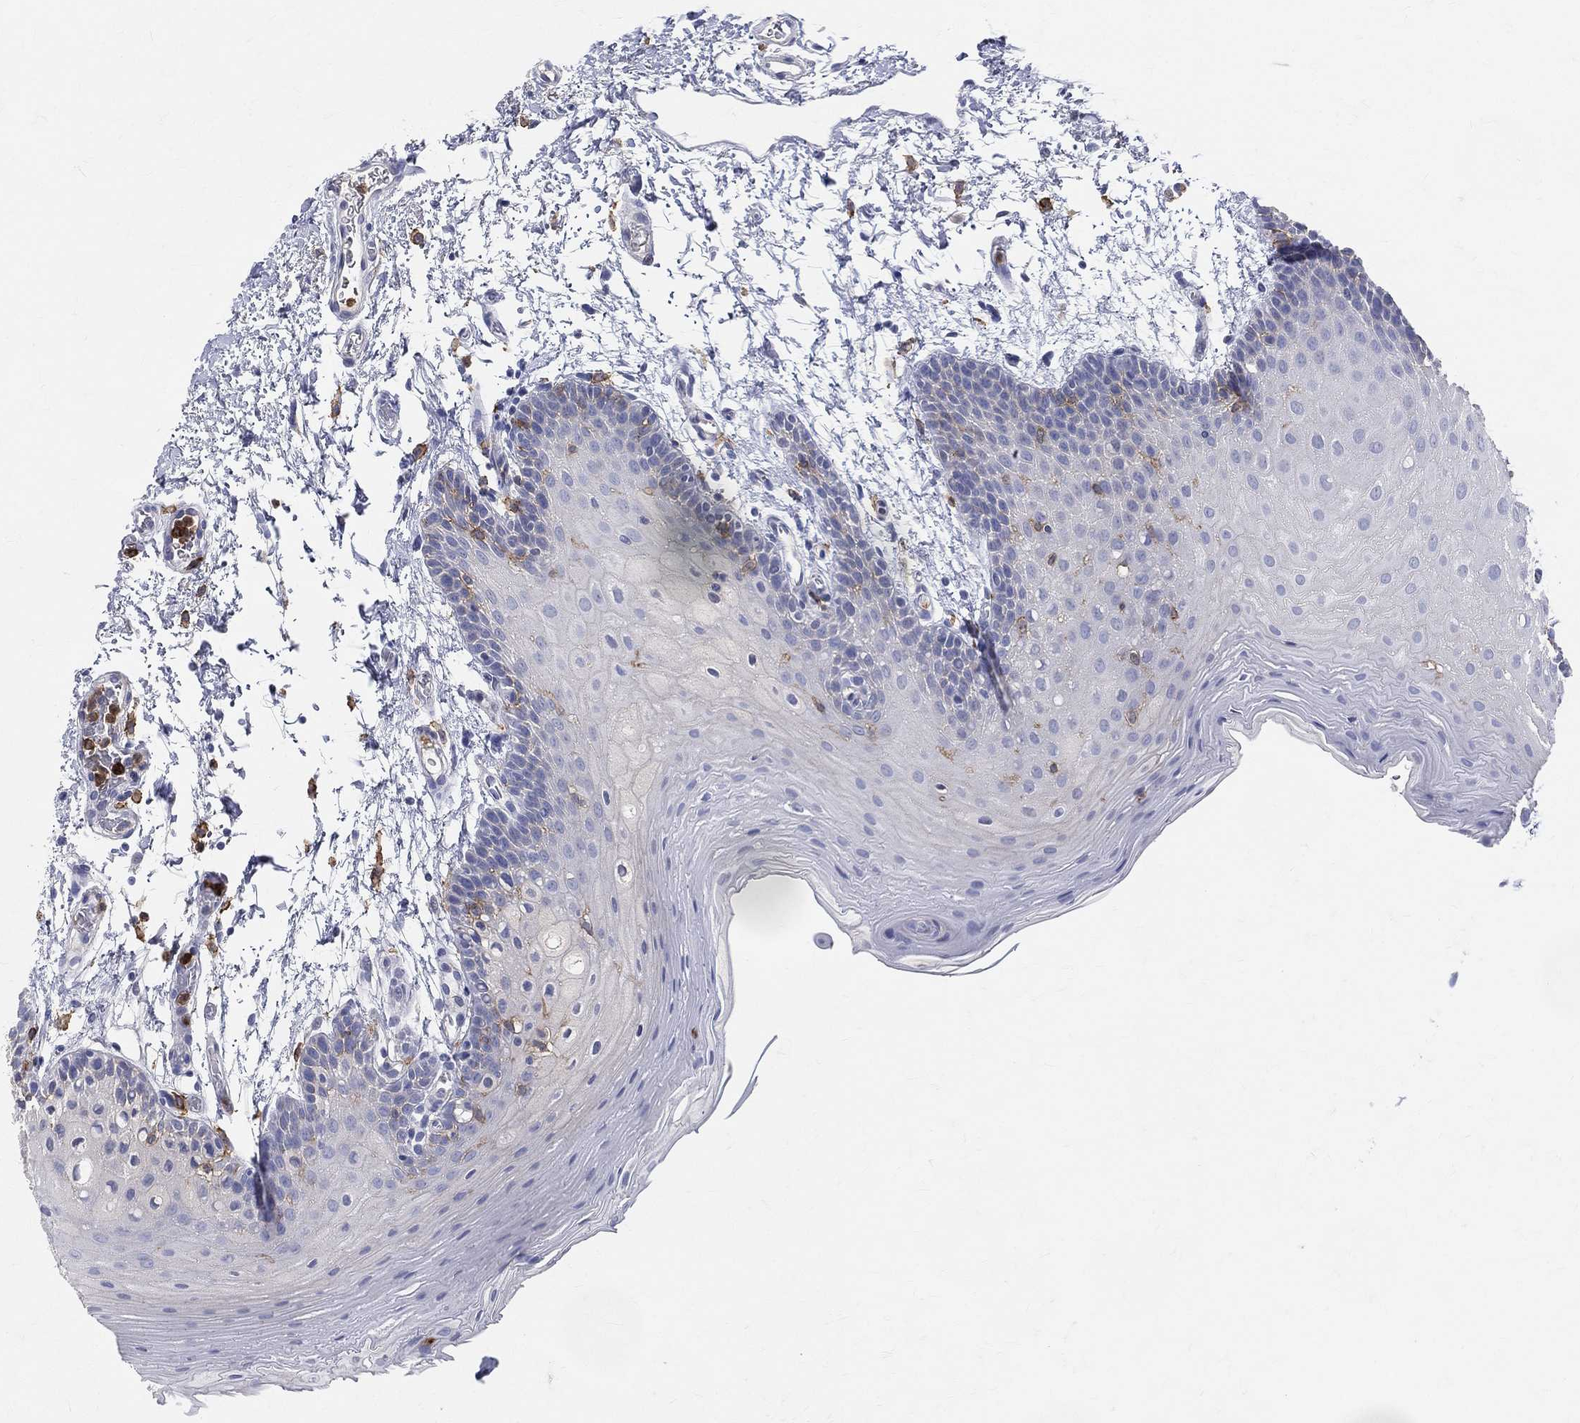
{"staining": {"intensity": "negative", "quantity": "none", "location": "none"}, "tissue": "oral mucosa", "cell_type": "Squamous epithelial cells", "image_type": "normal", "snomed": [{"axis": "morphology", "description": "Normal tissue, NOS"}, {"axis": "topography", "description": "Oral tissue"}], "caption": "High power microscopy photomicrograph of an immunohistochemistry image of benign oral mucosa, revealing no significant positivity in squamous epithelial cells.", "gene": "CD33", "patient": {"sex": "male", "age": 62}}